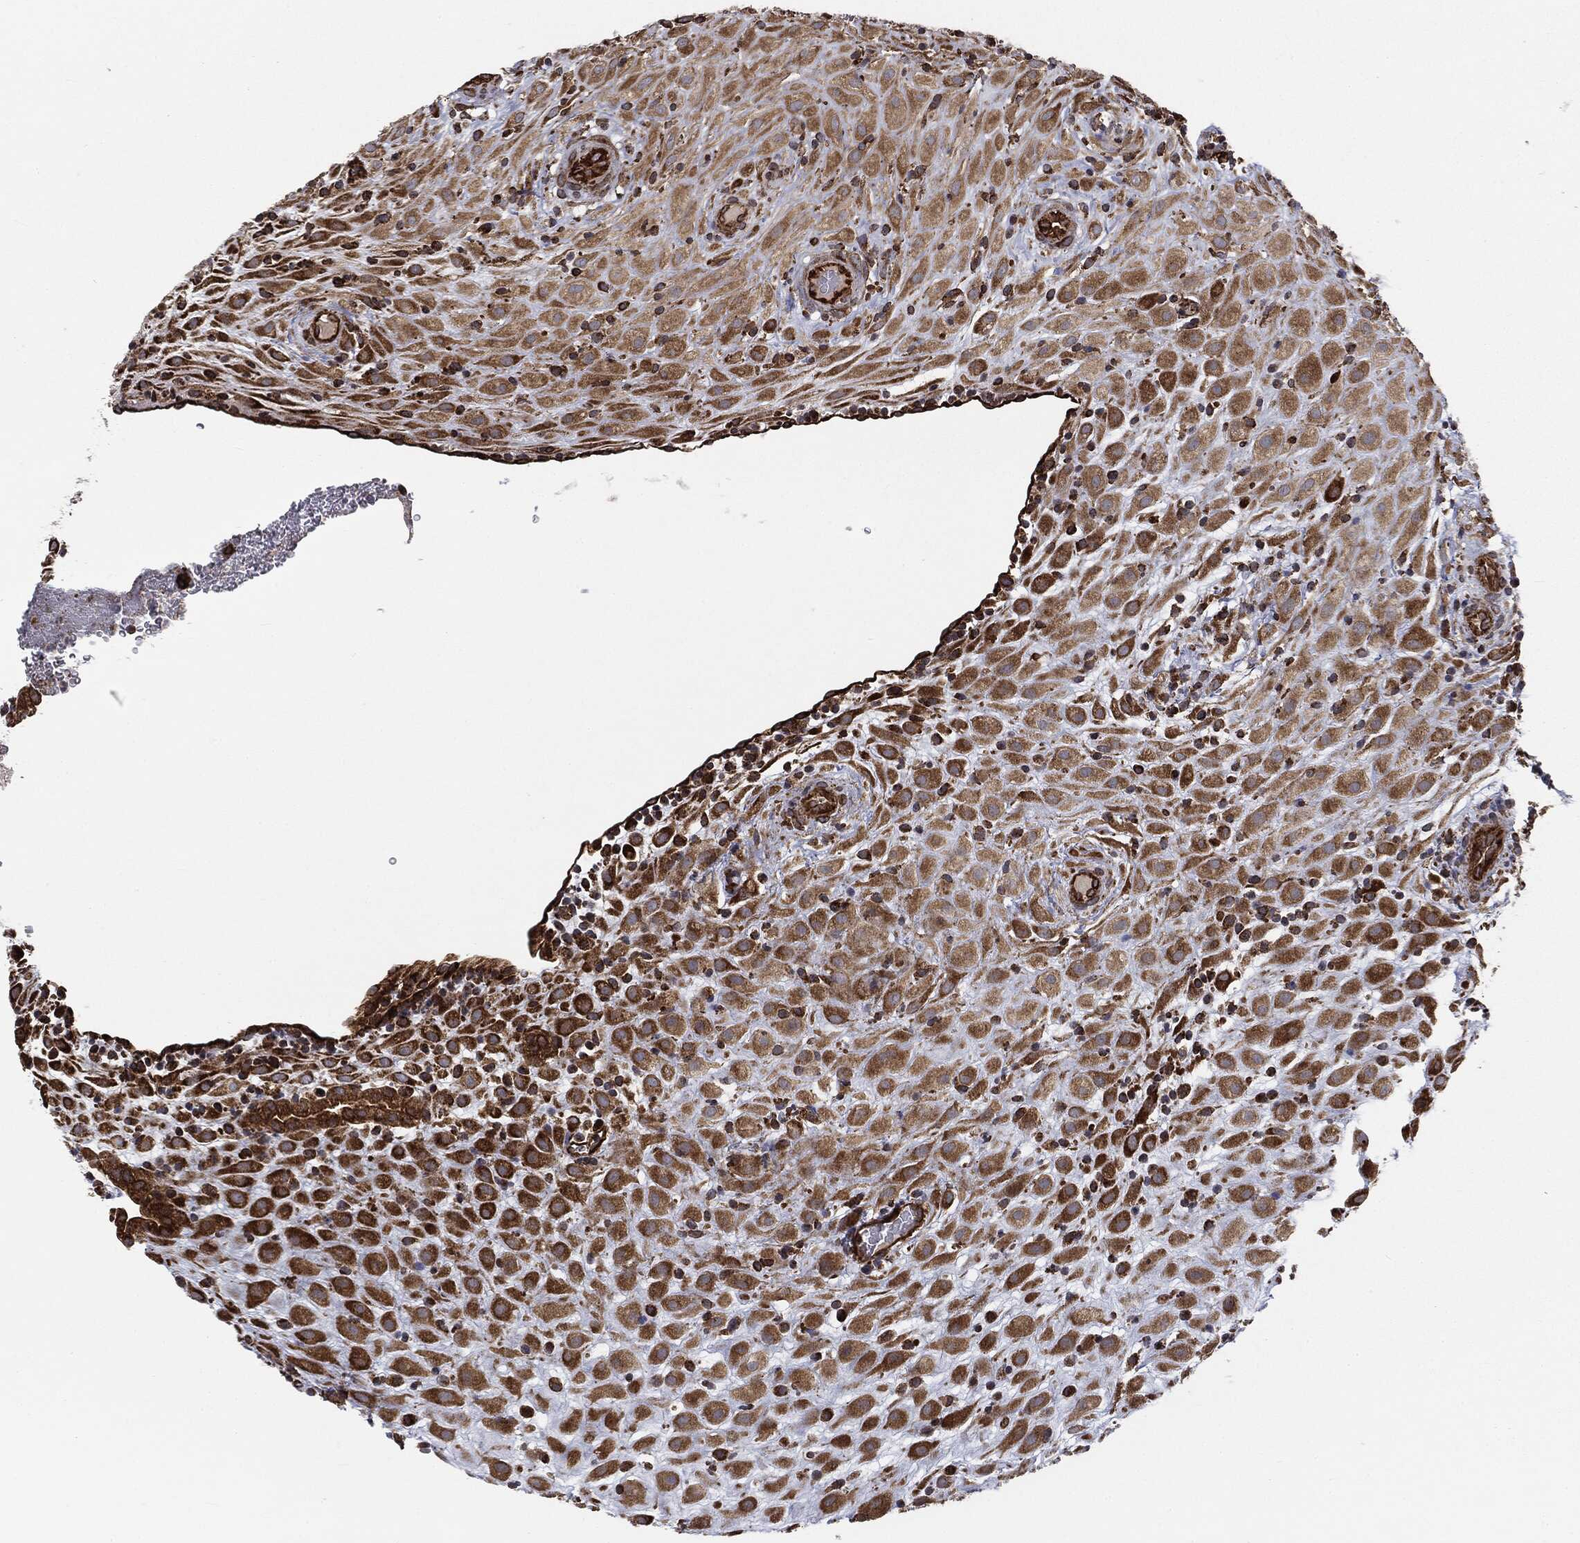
{"staining": {"intensity": "moderate", "quantity": ">75%", "location": "cytoplasmic/membranous"}, "tissue": "placenta", "cell_type": "Decidual cells", "image_type": "normal", "snomed": [{"axis": "morphology", "description": "Normal tissue, NOS"}, {"axis": "topography", "description": "Placenta"}], "caption": "IHC micrograph of normal placenta: human placenta stained using IHC shows medium levels of moderate protein expression localized specifically in the cytoplasmic/membranous of decidual cells, appearing as a cytoplasmic/membranous brown color.", "gene": "CYLD", "patient": {"sex": "female", "age": 19}}